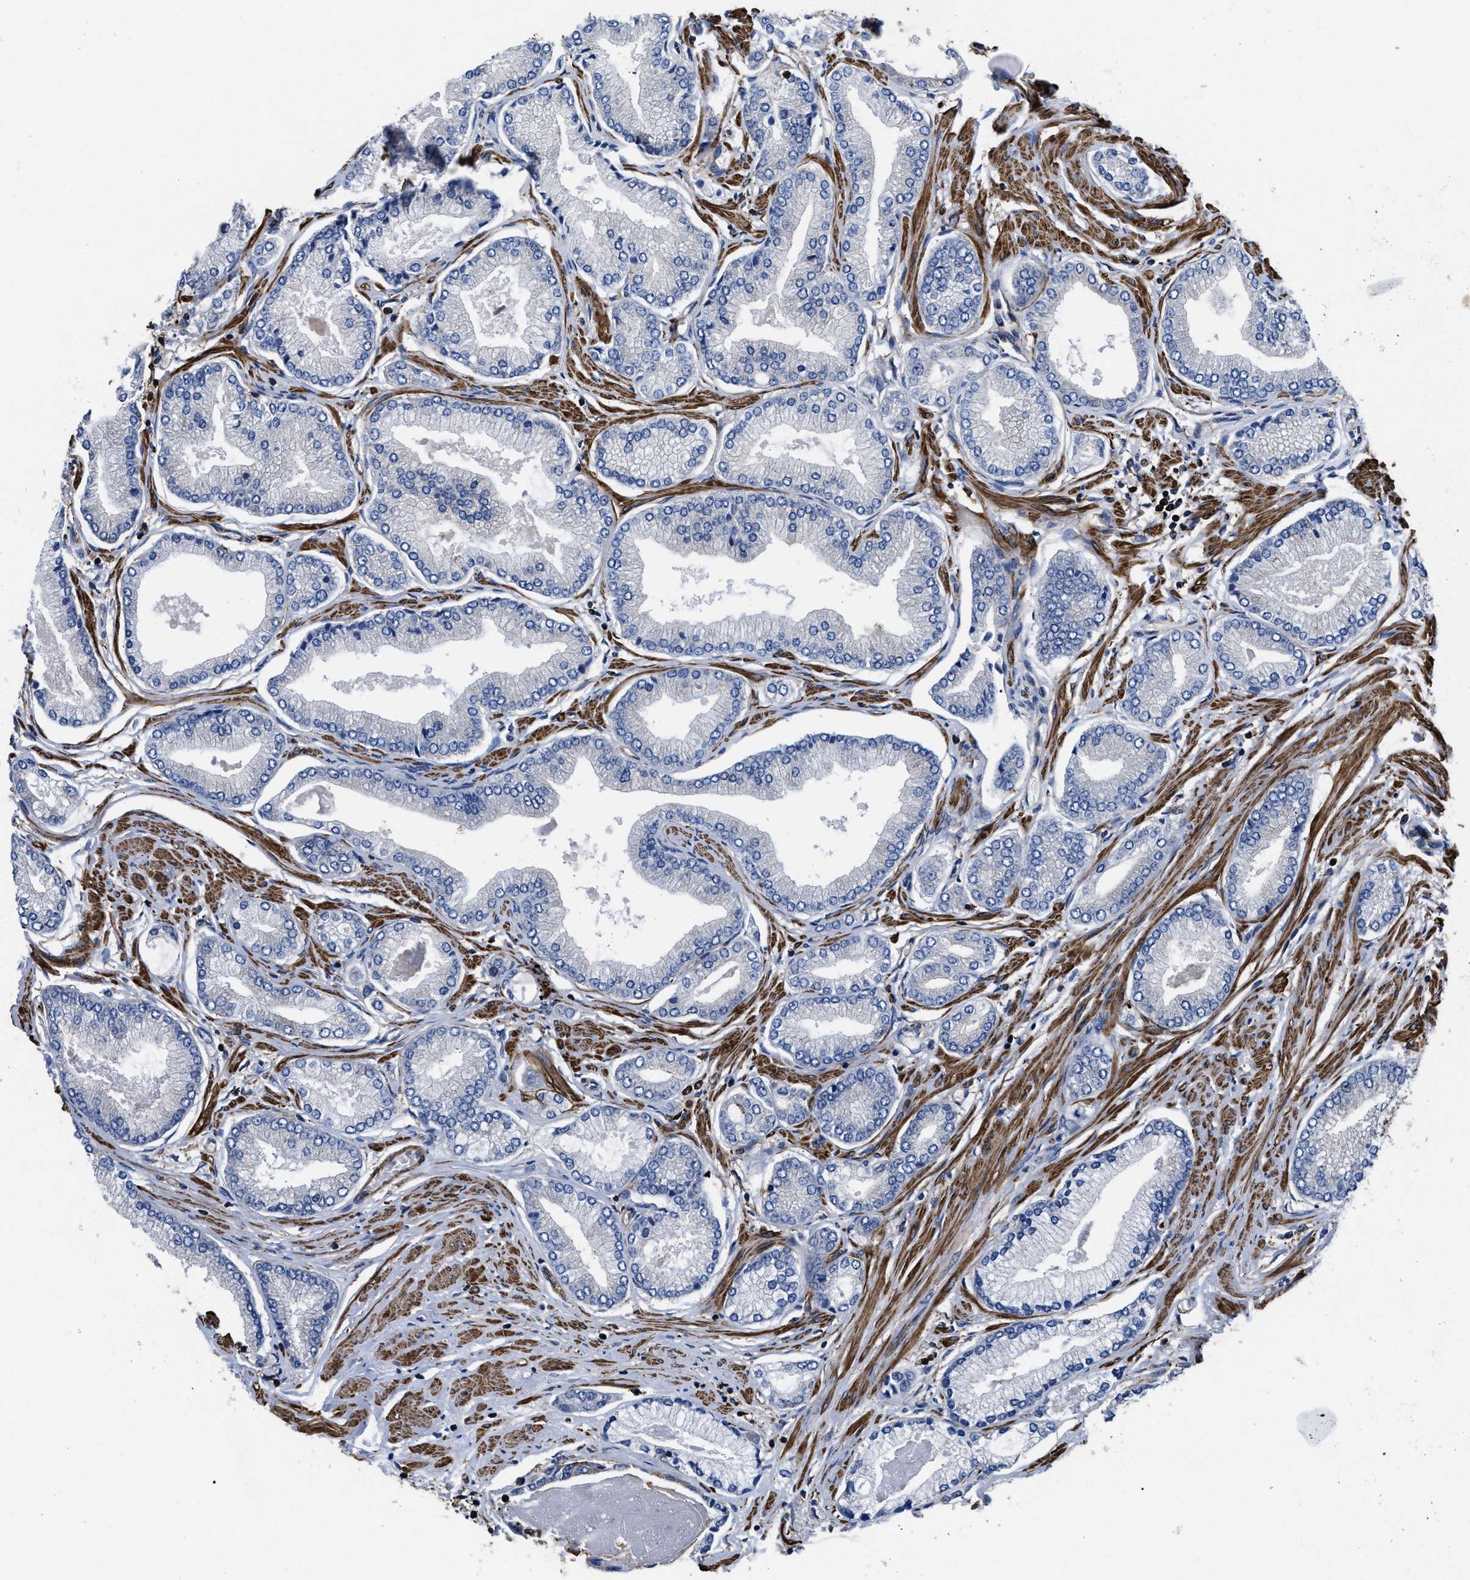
{"staining": {"intensity": "negative", "quantity": "none", "location": "none"}, "tissue": "prostate cancer", "cell_type": "Tumor cells", "image_type": "cancer", "snomed": [{"axis": "morphology", "description": "Adenocarcinoma, High grade"}, {"axis": "topography", "description": "Prostate"}], "caption": "There is no significant positivity in tumor cells of prostate cancer (adenocarcinoma (high-grade)). (Brightfield microscopy of DAB (3,3'-diaminobenzidine) immunohistochemistry at high magnification).", "gene": "SCUBE2", "patient": {"sex": "male", "age": 61}}